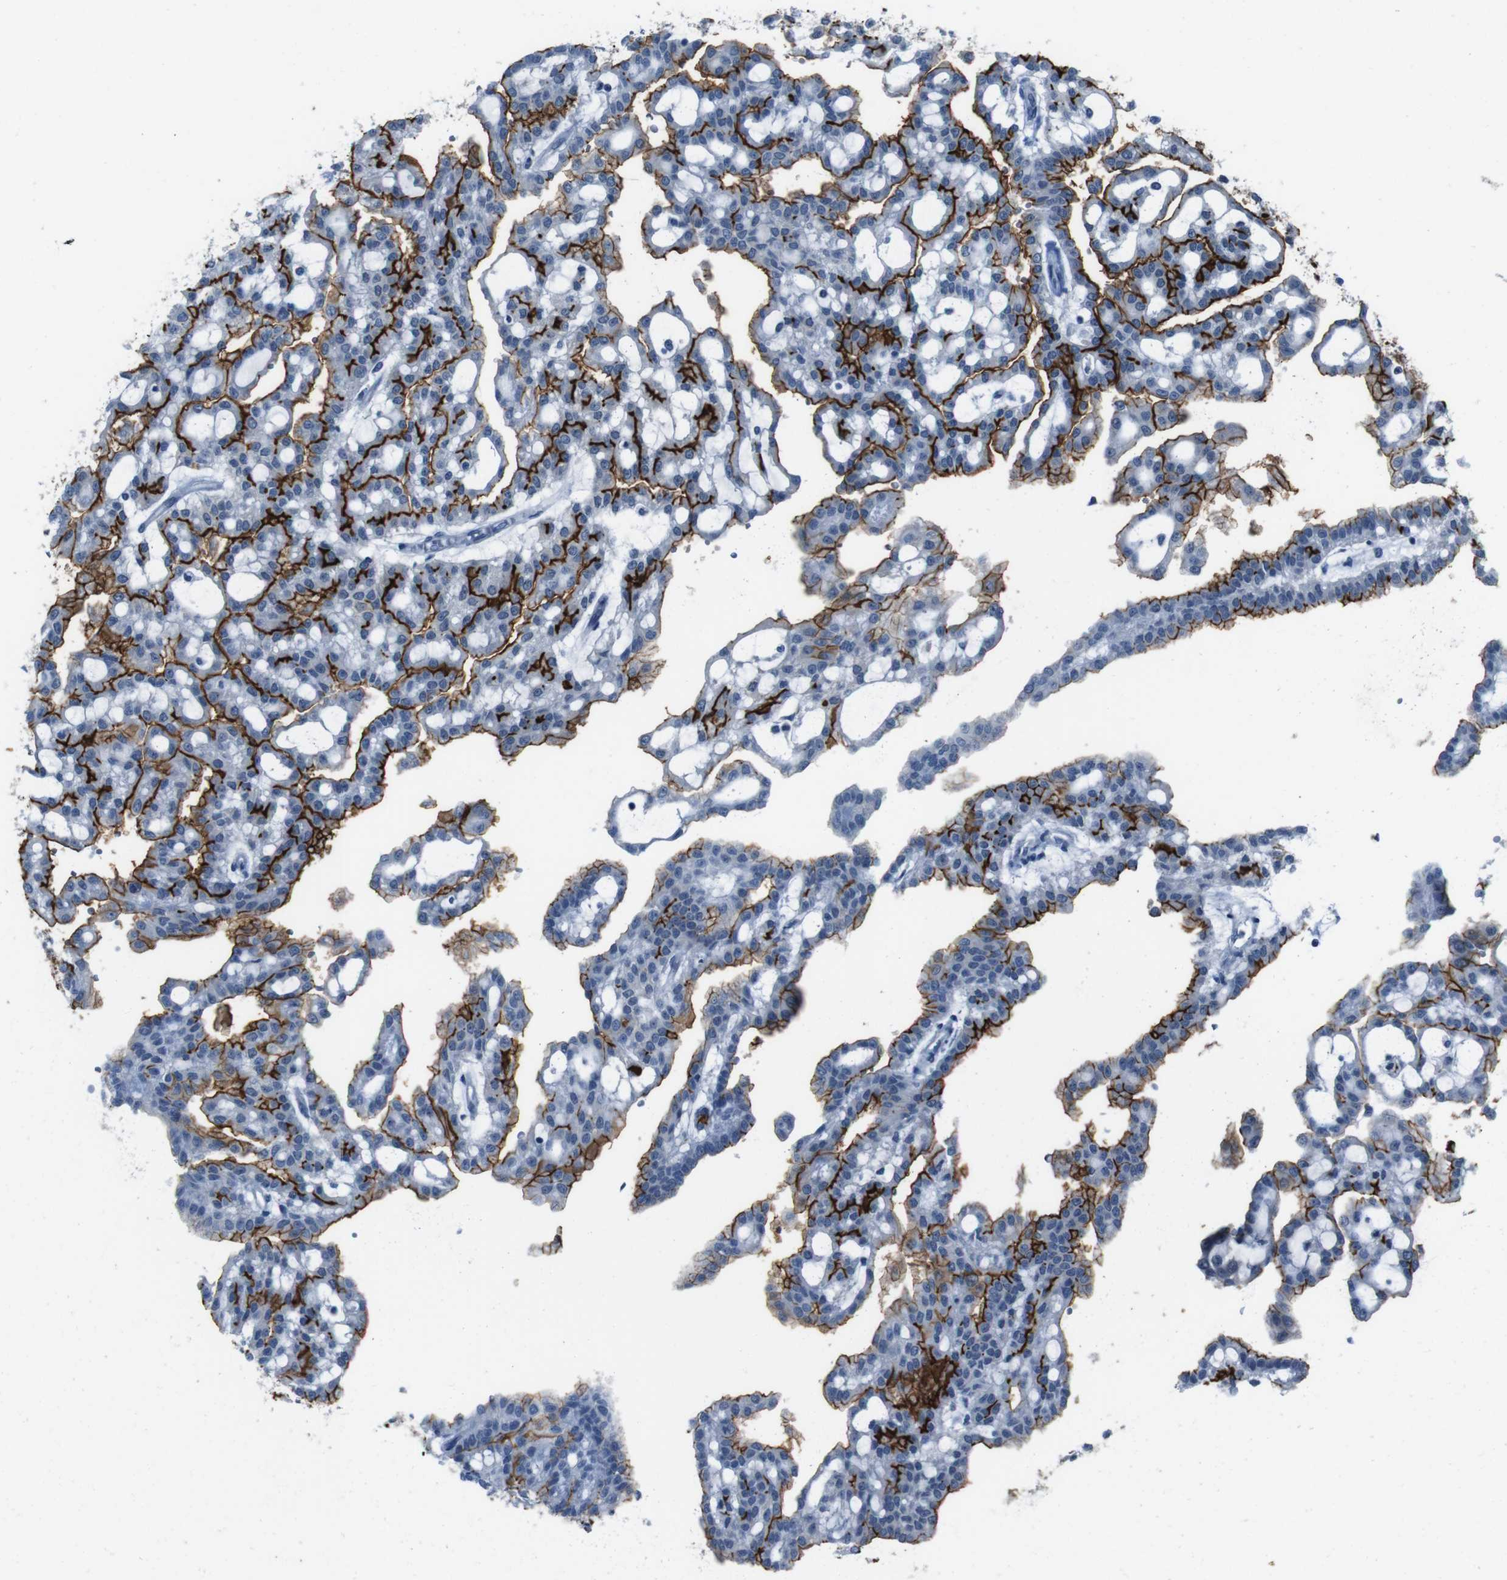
{"staining": {"intensity": "strong", "quantity": ">75%", "location": "cytoplasmic/membranous"}, "tissue": "renal cancer", "cell_type": "Tumor cells", "image_type": "cancer", "snomed": [{"axis": "morphology", "description": "Adenocarcinoma, NOS"}, {"axis": "topography", "description": "Kidney"}], "caption": "The photomicrograph reveals immunohistochemical staining of adenocarcinoma (renal). There is strong cytoplasmic/membranous positivity is identified in approximately >75% of tumor cells.", "gene": "CDHR2", "patient": {"sex": "male", "age": 63}}